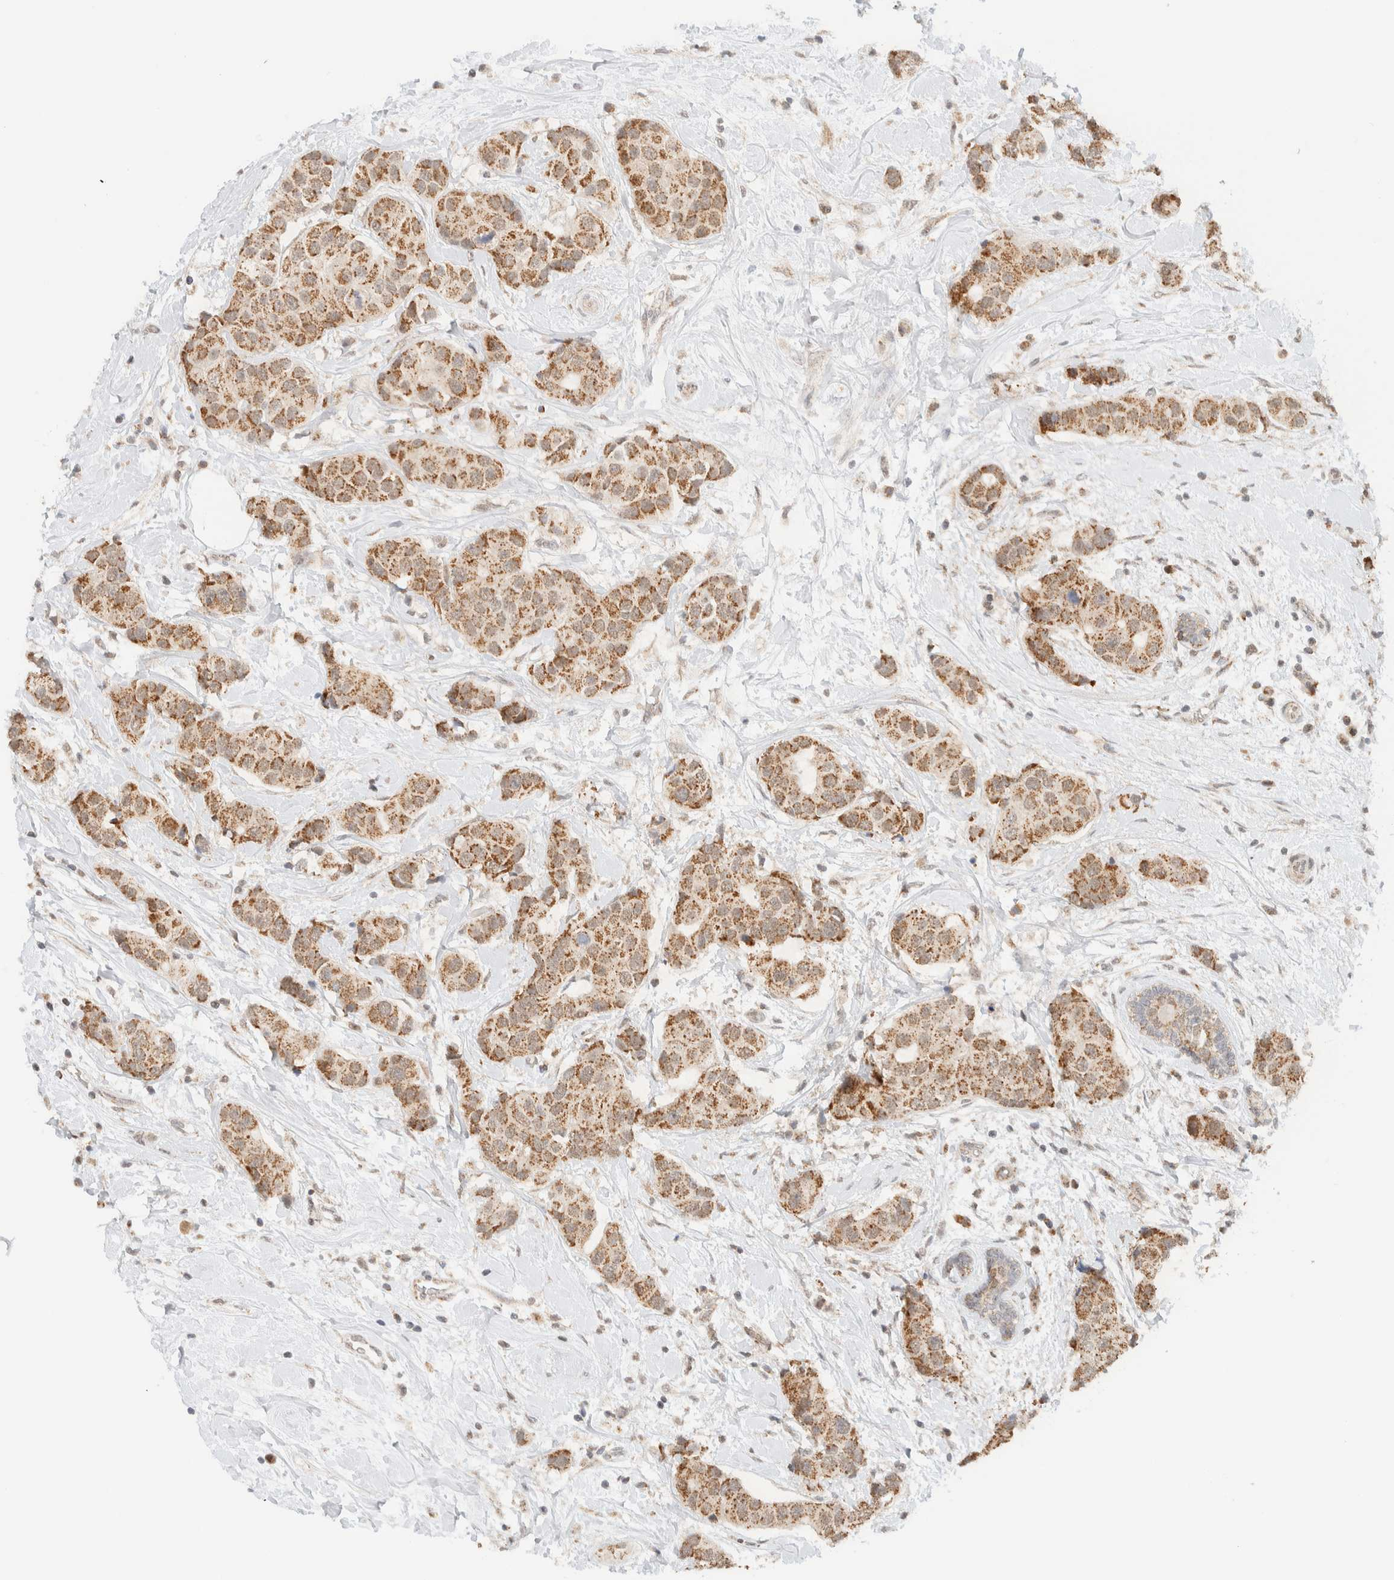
{"staining": {"intensity": "moderate", "quantity": ">75%", "location": "cytoplasmic/membranous"}, "tissue": "breast cancer", "cell_type": "Tumor cells", "image_type": "cancer", "snomed": [{"axis": "morphology", "description": "Normal tissue, NOS"}, {"axis": "morphology", "description": "Duct carcinoma"}, {"axis": "topography", "description": "Breast"}], "caption": "Immunohistochemistry (IHC) photomicrograph of human breast cancer (invasive ductal carcinoma) stained for a protein (brown), which demonstrates medium levels of moderate cytoplasmic/membranous positivity in about >75% of tumor cells.", "gene": "MRPL41", "patient": {"sex": "female", "age": 39}}